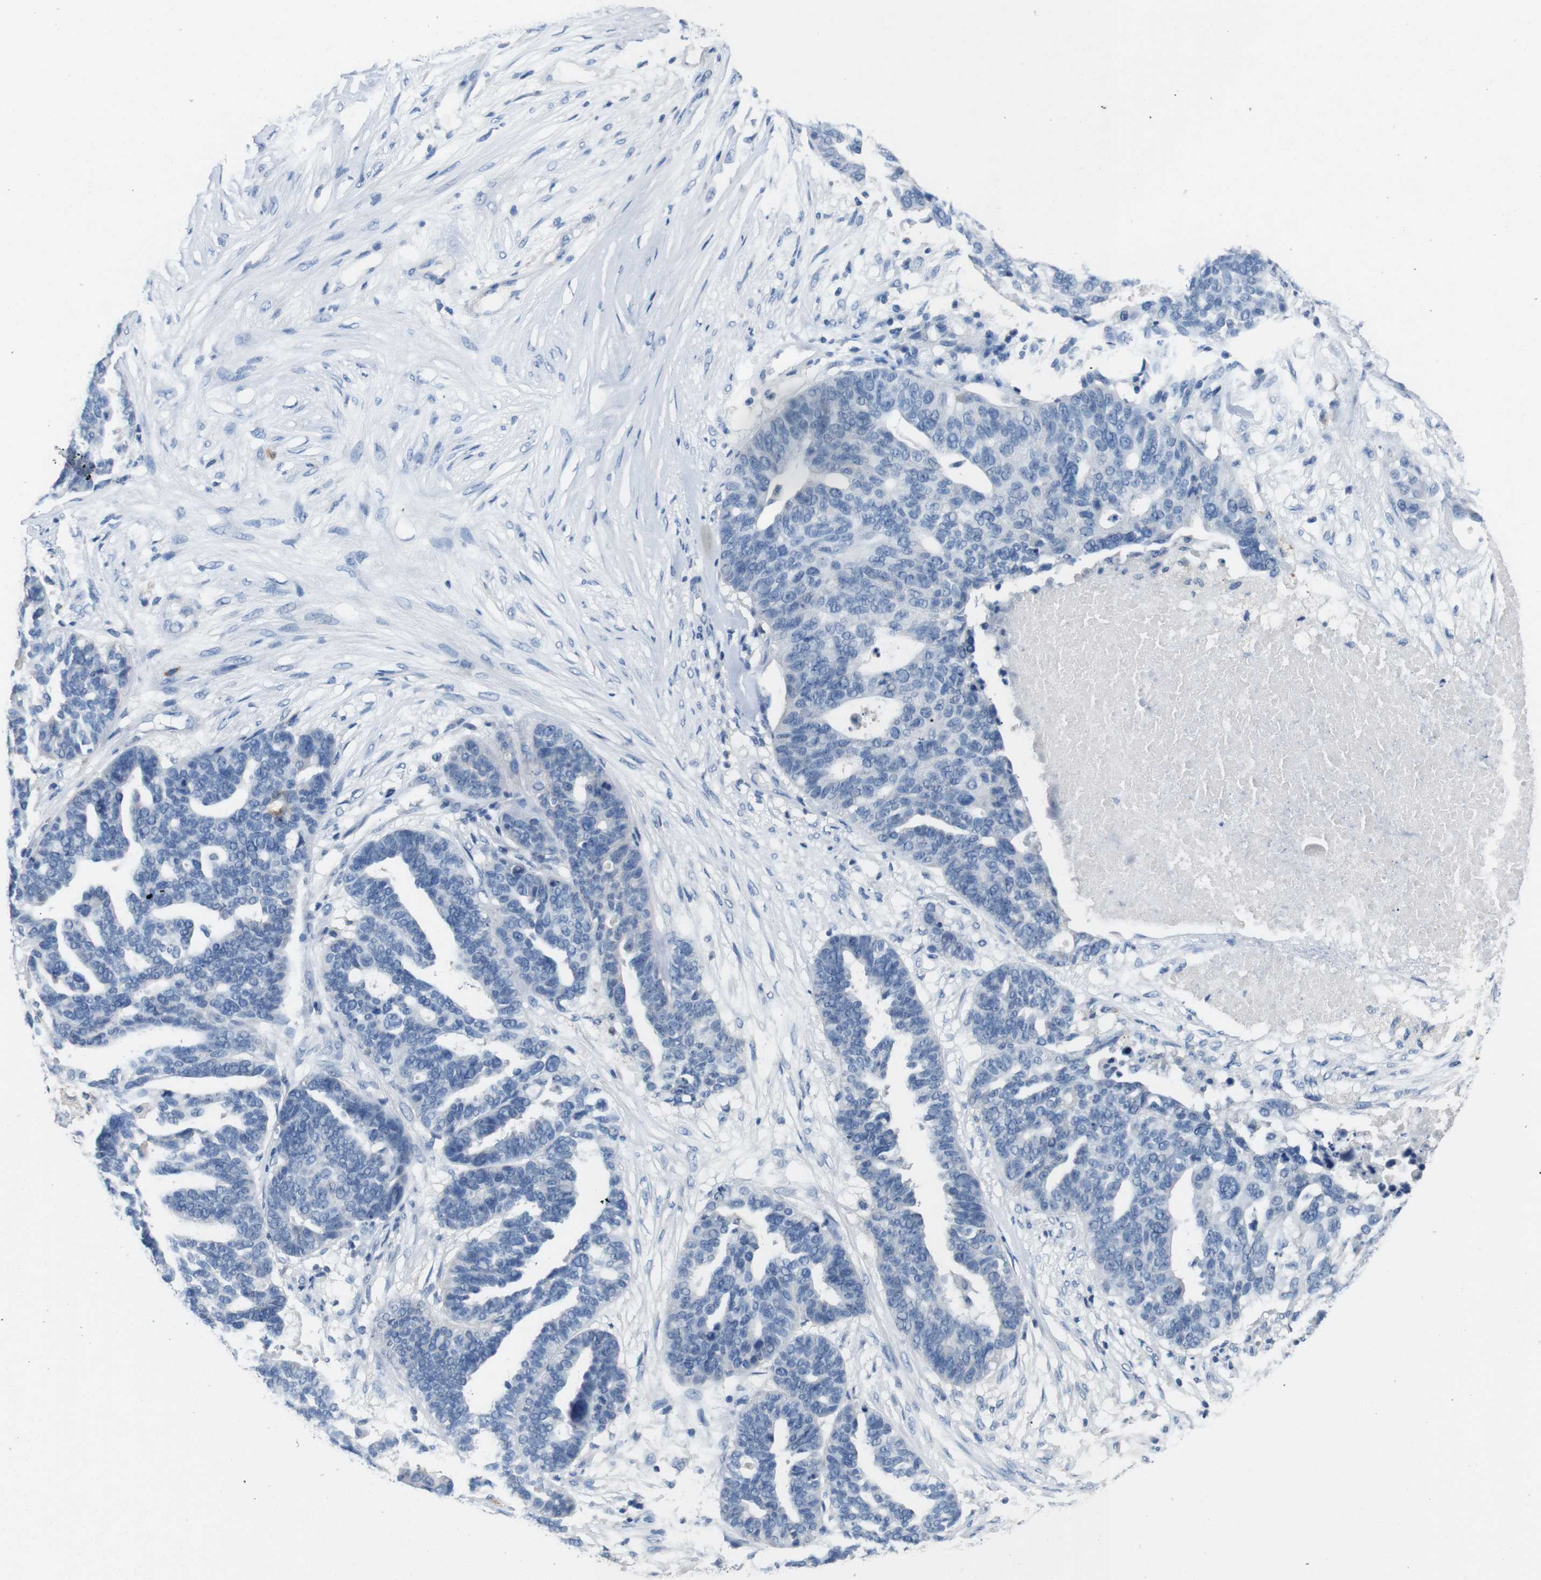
{"staining": {"intensity": "negative", "quantity": "none", "location": "none"}, "tissue": "ovarian cancer", "cell_type": "Tumor cells", "image_type": "cancer", "snomed": [{"axis": "morphology", "description": "Cystadenocarcinoma, serous, NOS"}, {"axis": "topography", "description": "Ovary"}], "caption": "Immunohistochemistry (IHC) image of serous cystadenocarcinoma (ovarian) stained for a protein (brown), which reveals no staining in tumor cells.", "gene": "SLC2A8", "patient": {"sex": "female", "age": 59}}